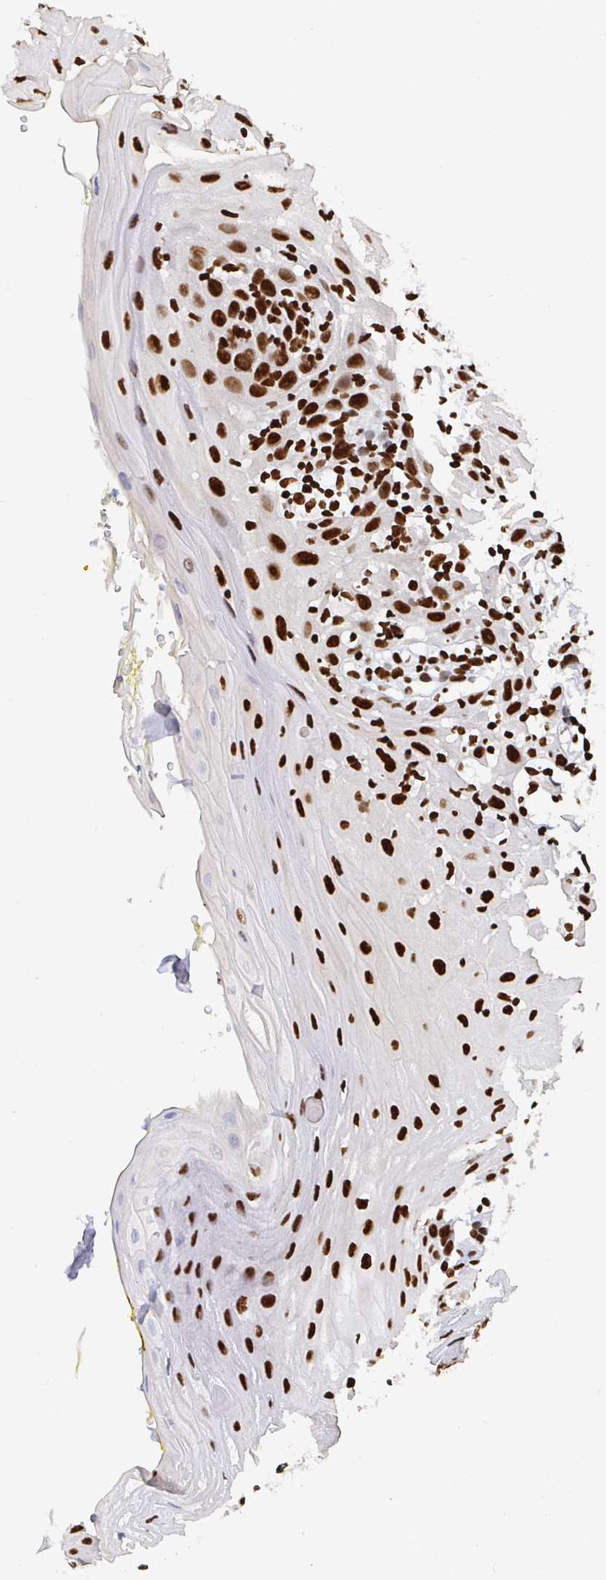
{"staining": {"intensity": "strong", "quantity": ">75%", "location": "nuclear"}, "tissue": "oral mucosa", "cell_type": "Squamous epithelial cells", "image_type": "normal", "snomed": [{"axis": "morphology", "description": "Normal tissue, NOS"}, {"axis": "topography", "description": "Oral tissue"}], "caption": "Squamous epithelial cells reveal high levels of strong nuclear staining in about >75% of cells in normal human oral mucosa. (brown staining indicates protein expression, while blue staining denotes nuclei).", "gene": "EWSR1", "patient": {"sex": "female", "age": 81}}